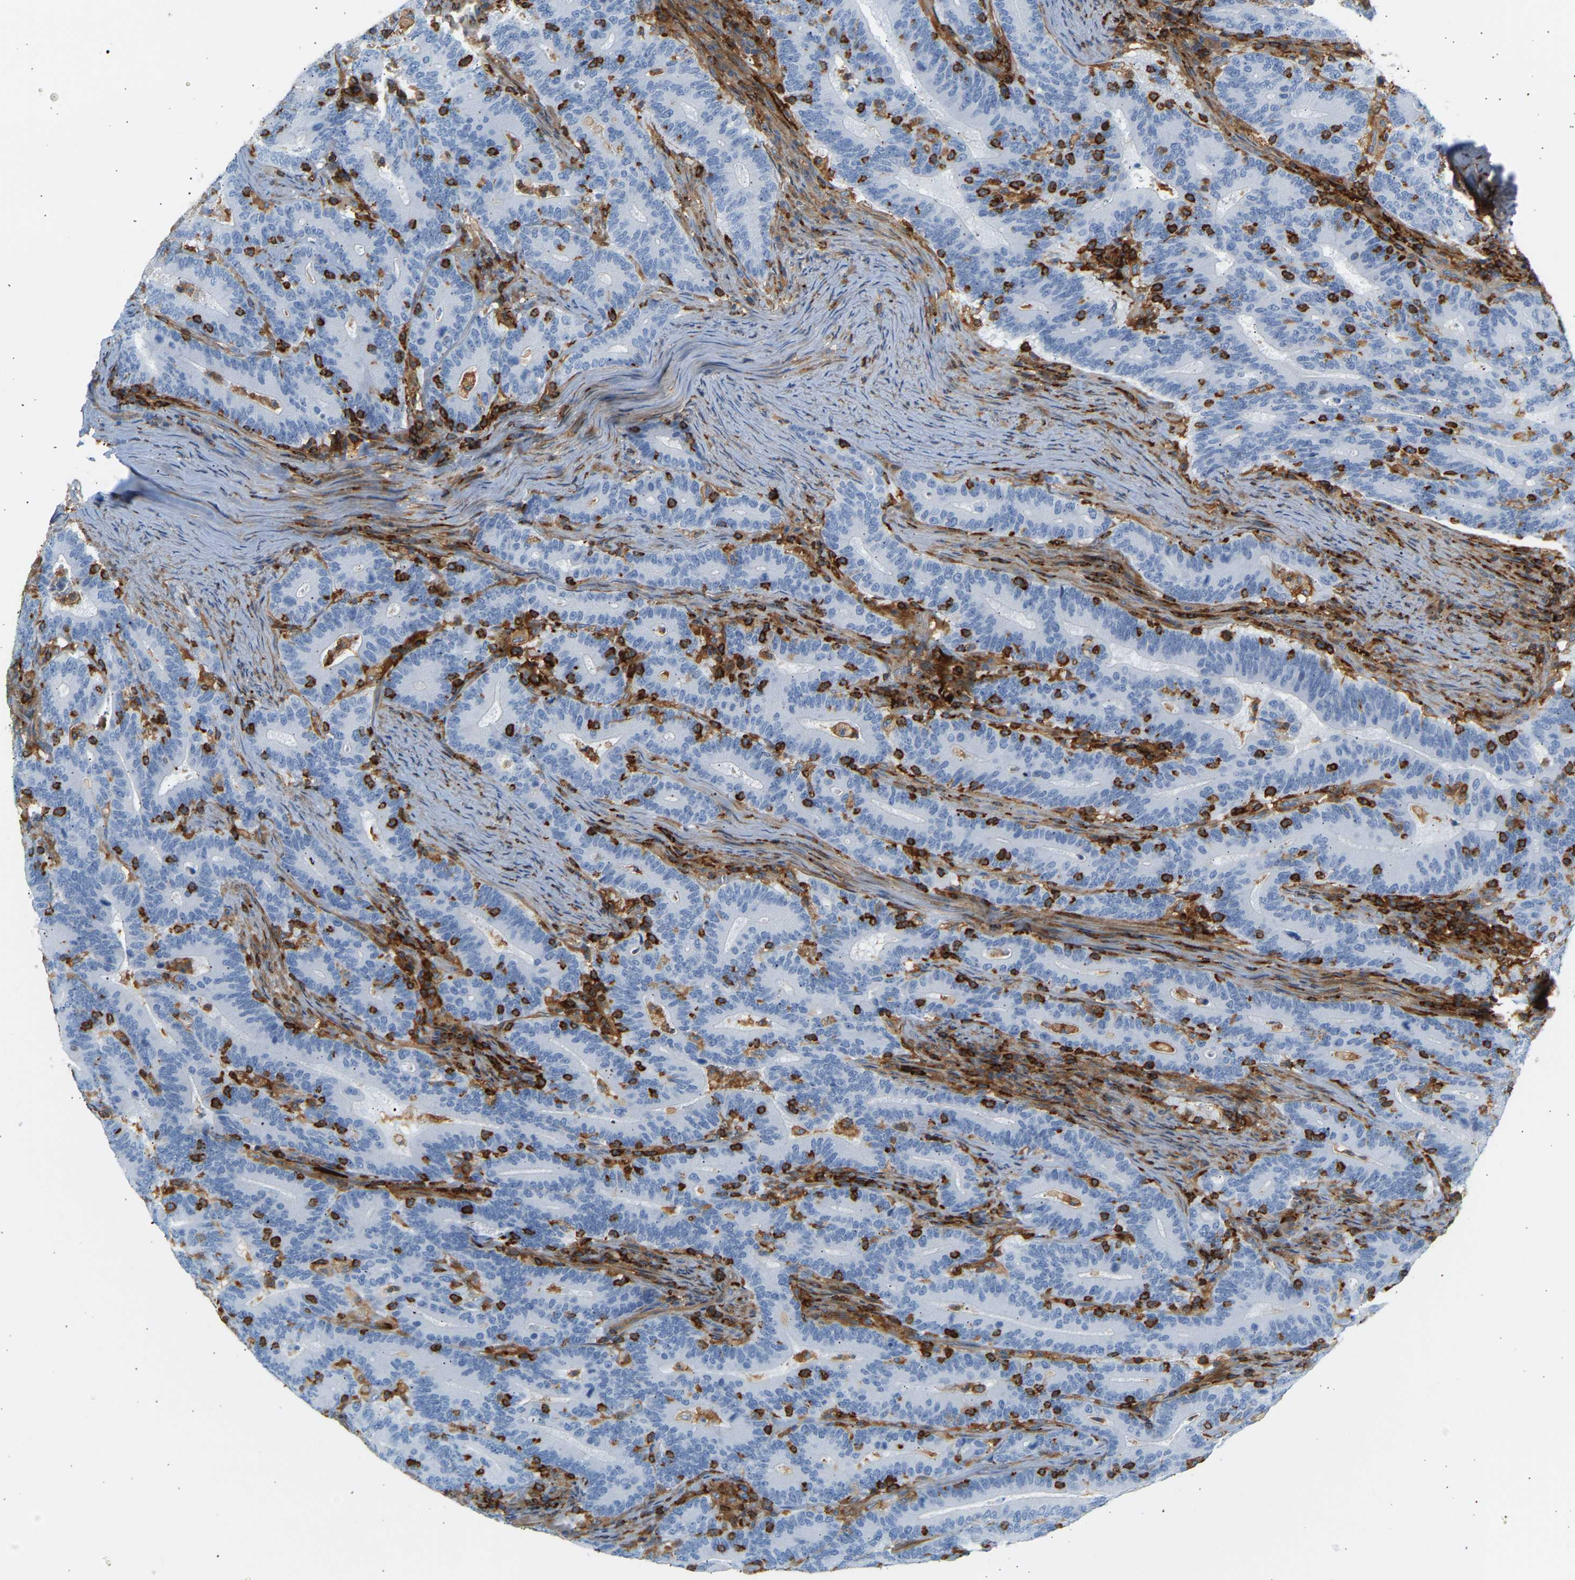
{"staining": {"intensity": "negative", "quantity": "none", "location": "none"}, "tissue": "colorectal cancer", "cell_type": "Tumor cells", "image_type": "cancer", "snomed": [{"axis": "morphology", "description": "Adenocarcinoma, NOS"}, {"axis": "topography", "description": "Colon"}], "caption": "Adenocarcinoma (colorectal) stained for a protein using IHC shows no staining tumor cells.", "gene": "FNBP1", "patient": {"sex": "female", "age": 66}}